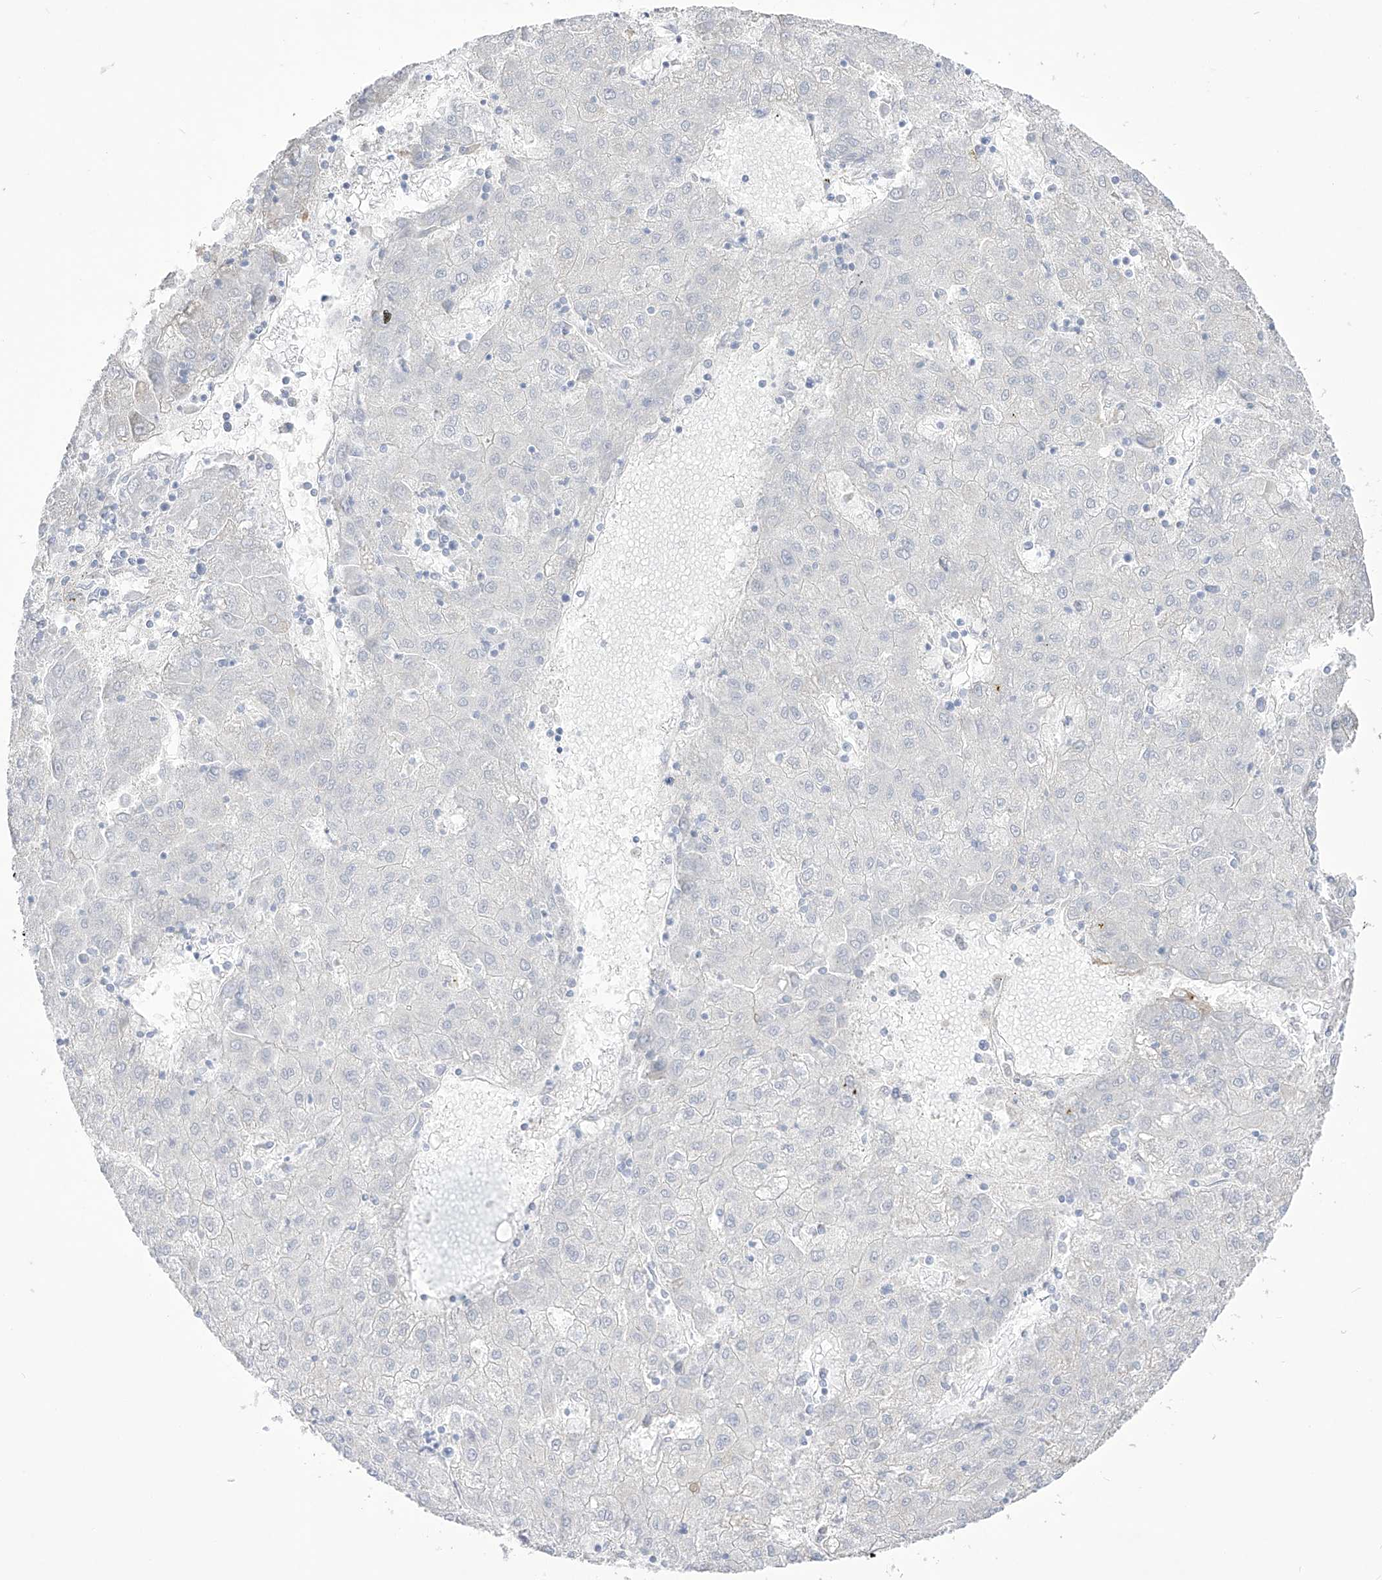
{"staining": {"intensity": "negative", "quantity": "none", "location": "none"}, "tissue": "liver cancer", "cell_type": "Tumor cells", "image_type": "cancer", "snomed": [{"axis": "morphology", "description": "Carcinoma, Hepatocellular, NOS"}, {"axis": "topography", "description": "Liver"}], "caption": "Immunohistochemical staining of human liver hepatocellular carcinoma exhibits no significant positivity in tumor cells.", "gene": "RCHY1", "patient": {"sex": "male", "age": 72}}